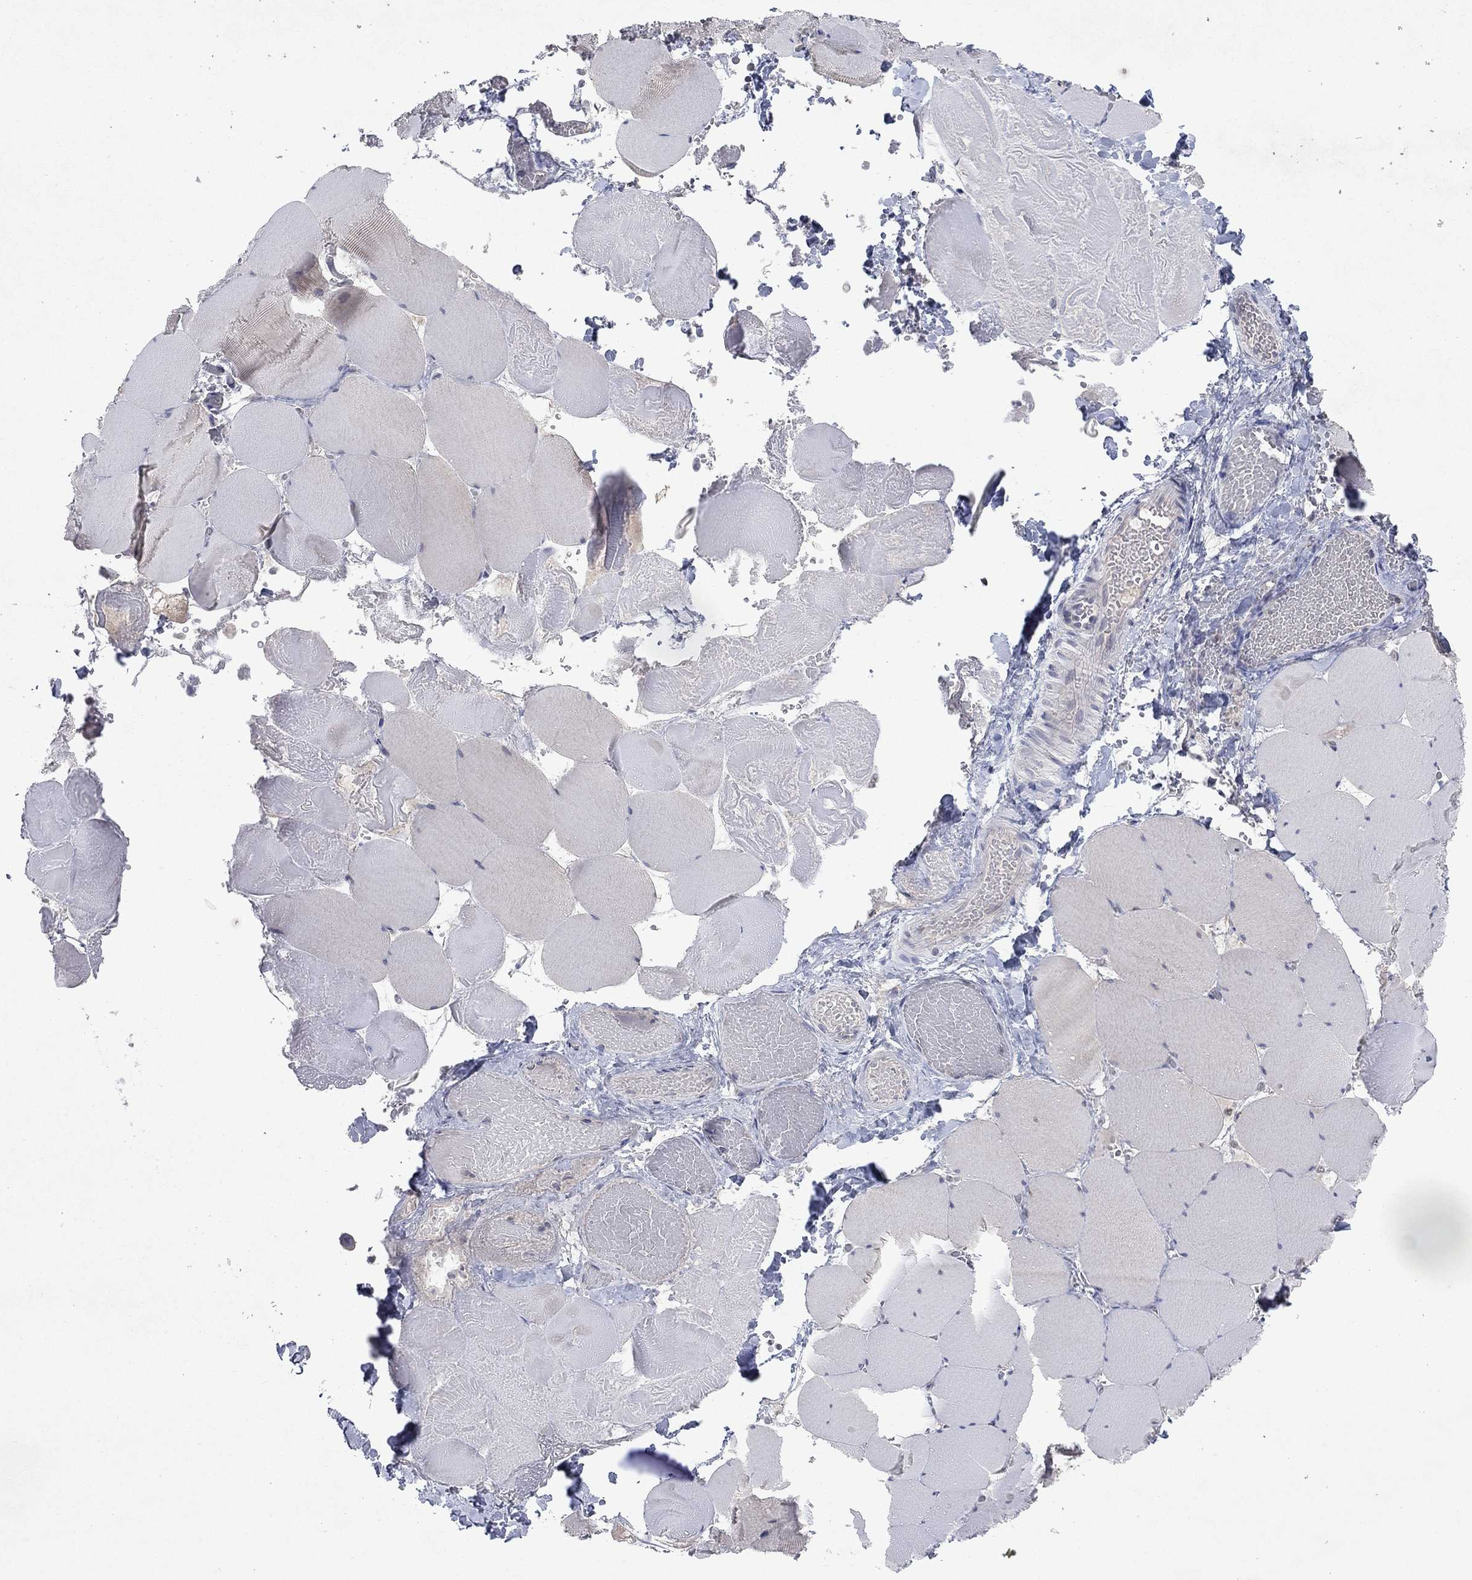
{"staining": {"intensity": "negative", "quantity": "none", "location": "none"}, "tissue": "skeletal muscle", "cell_type": "Myocytes", "image_type": "normal", "snomed": [{"axis": "morphology", "description": "Normal tissue, NOS"}, {"axis": "morphology", "description": "Malignant melanoma, Metastatic site"}, {"axis": "topography", "description": "Skeletal muscle"}], "caption": "This is a image of immunohistochemistry (IHC) staining of benign skeletal muscle, which shows no positivity in myocytes.", "gene": "TMEM97", "patient": {"sex": "male", "age": 50}}